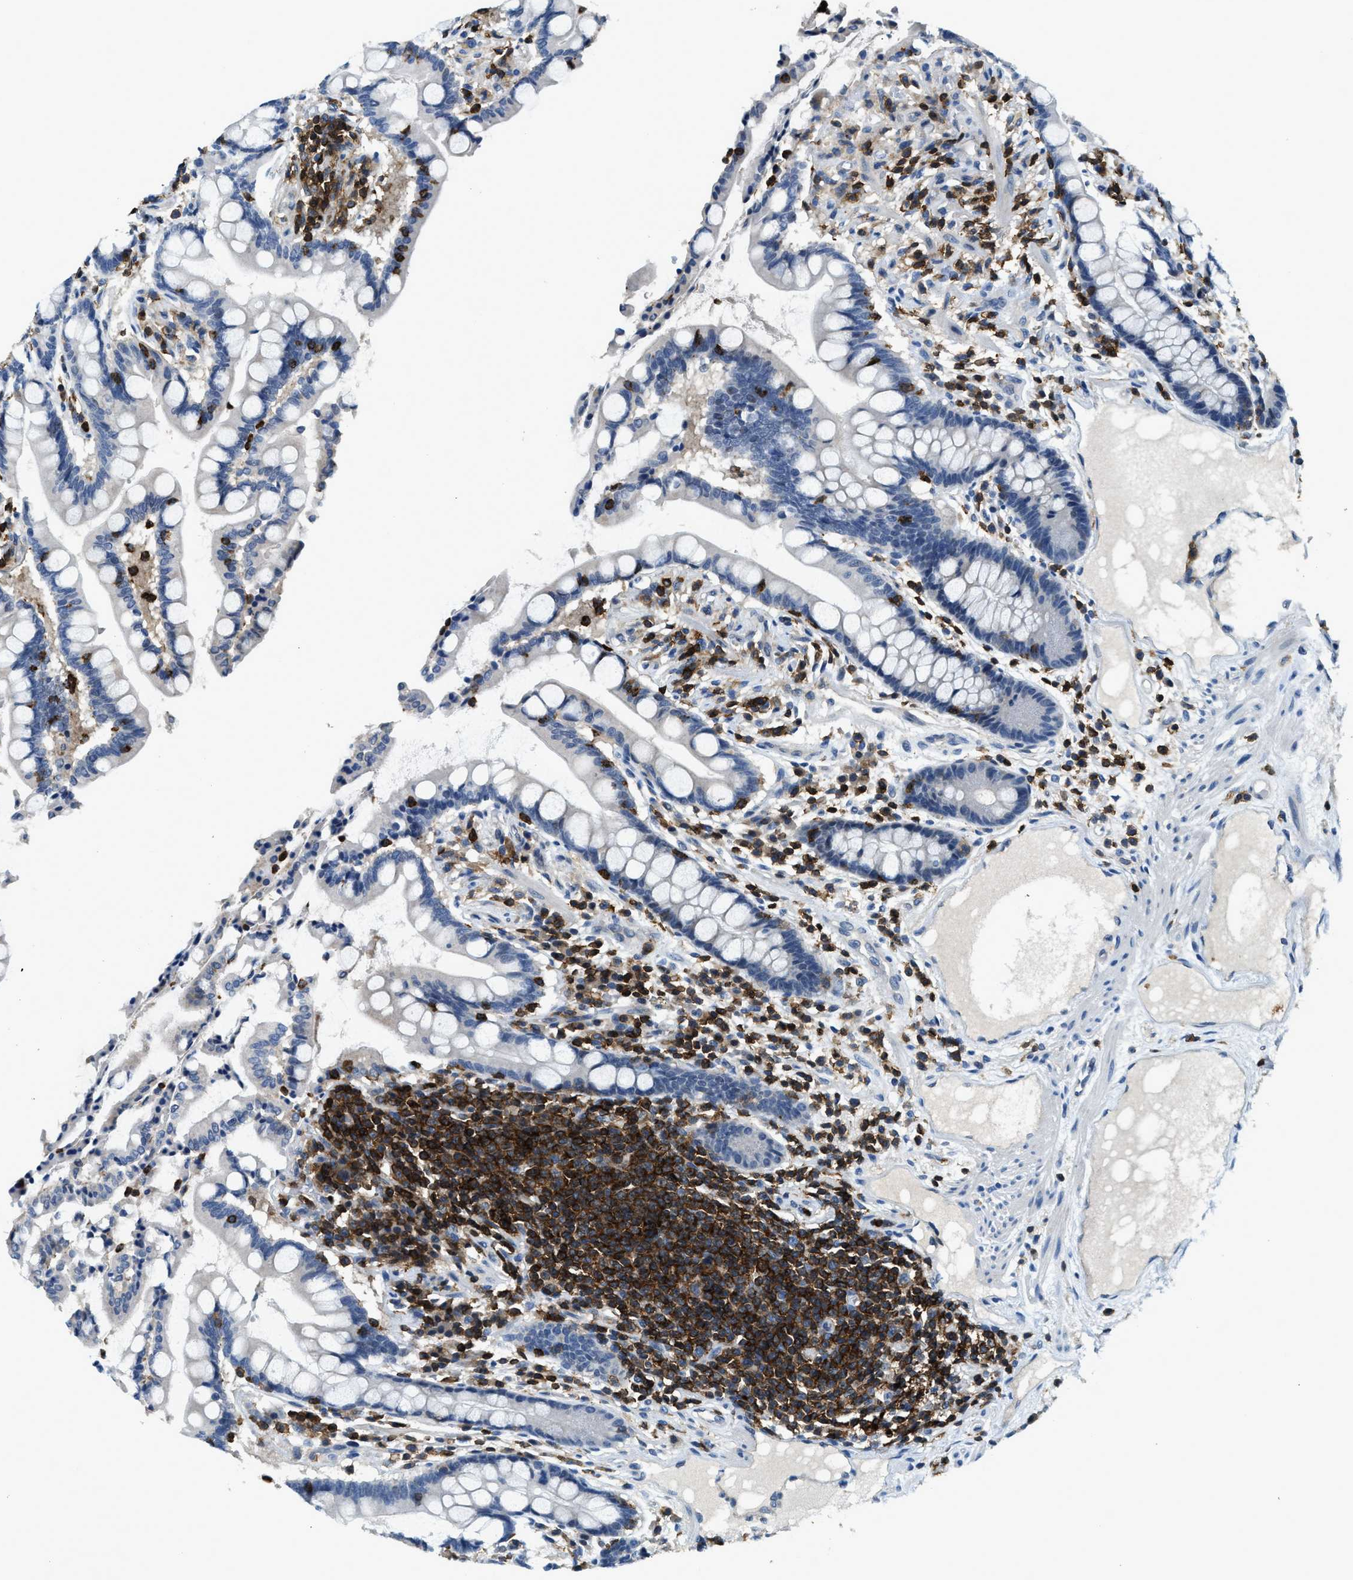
{"staining": {"intensity": "negative", "quantity": "none", "location": "none"}, "tissue": "colon", "cell_type": "Endothelial cells", "image_type": "normal", "snomed": [{"axis": "morphology", "description": "Normal tissue, NOS"}, {"axis": "topography", "description": "Colon"}], "caption": "This is an immunohistochemistry histopathology image of unremarkable human colon. There is no positivity in endothelial cells.", "gene": "MYO1G", "patient": {"sex": "male", "age": 73}}